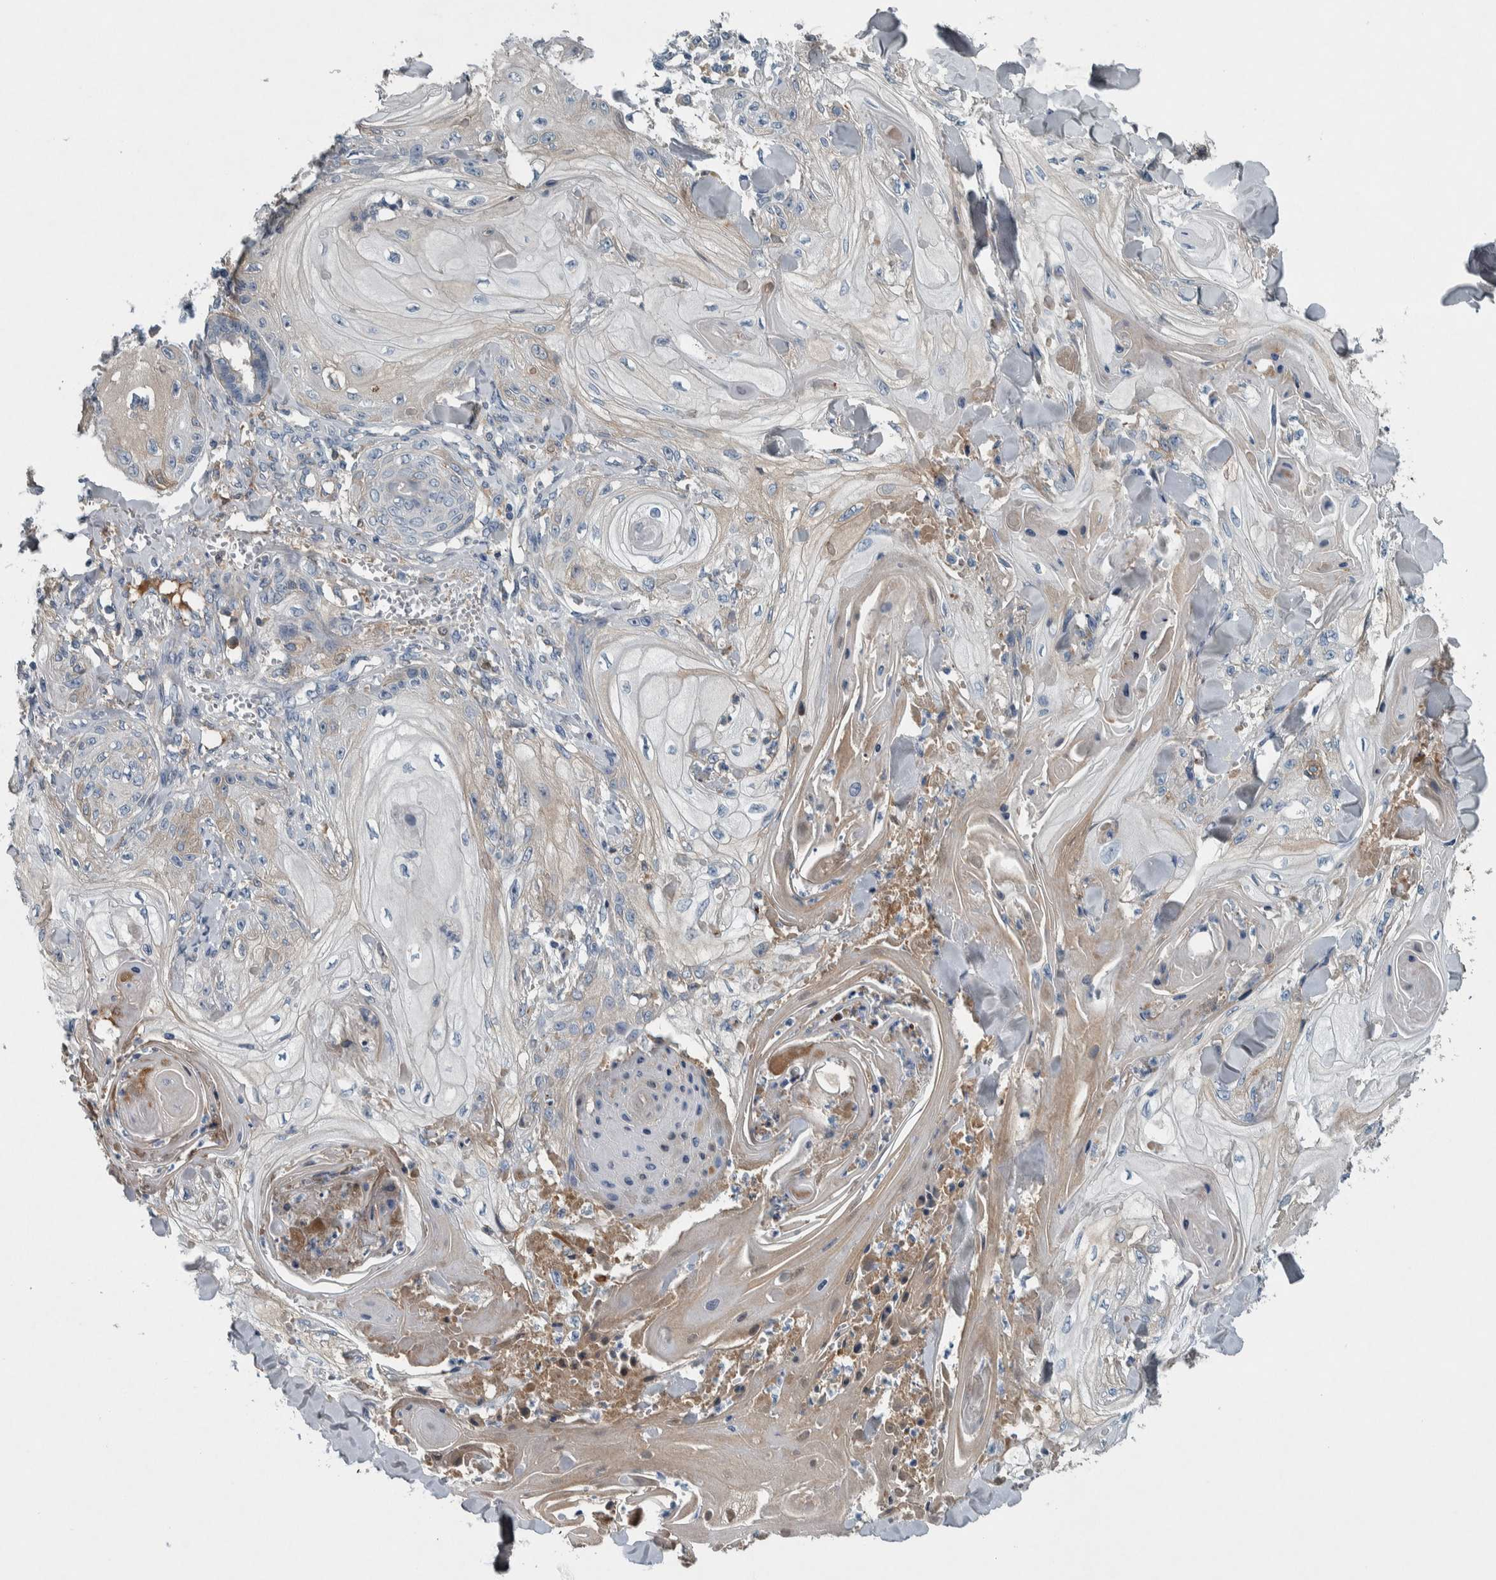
{"staining": {"intensity": "negative", "quantity": "none", "location": "none"}, "tissue": "skin cancer", "cell_type": "Tumor cells", "image_type": "cancer", "snomed": [{"axis": "morphology", "description": "Squamous cell carcinoma, NOS"}, {"axis": "topography", "description": "Skin"}], "caption": "Immunohistochemical staining of human skin cancer (squamous cell carcinoma) shows no significant positivity in tumor cells.", "gene": "SERPINC1", "patient": {"sex": "male", "age": 74}}